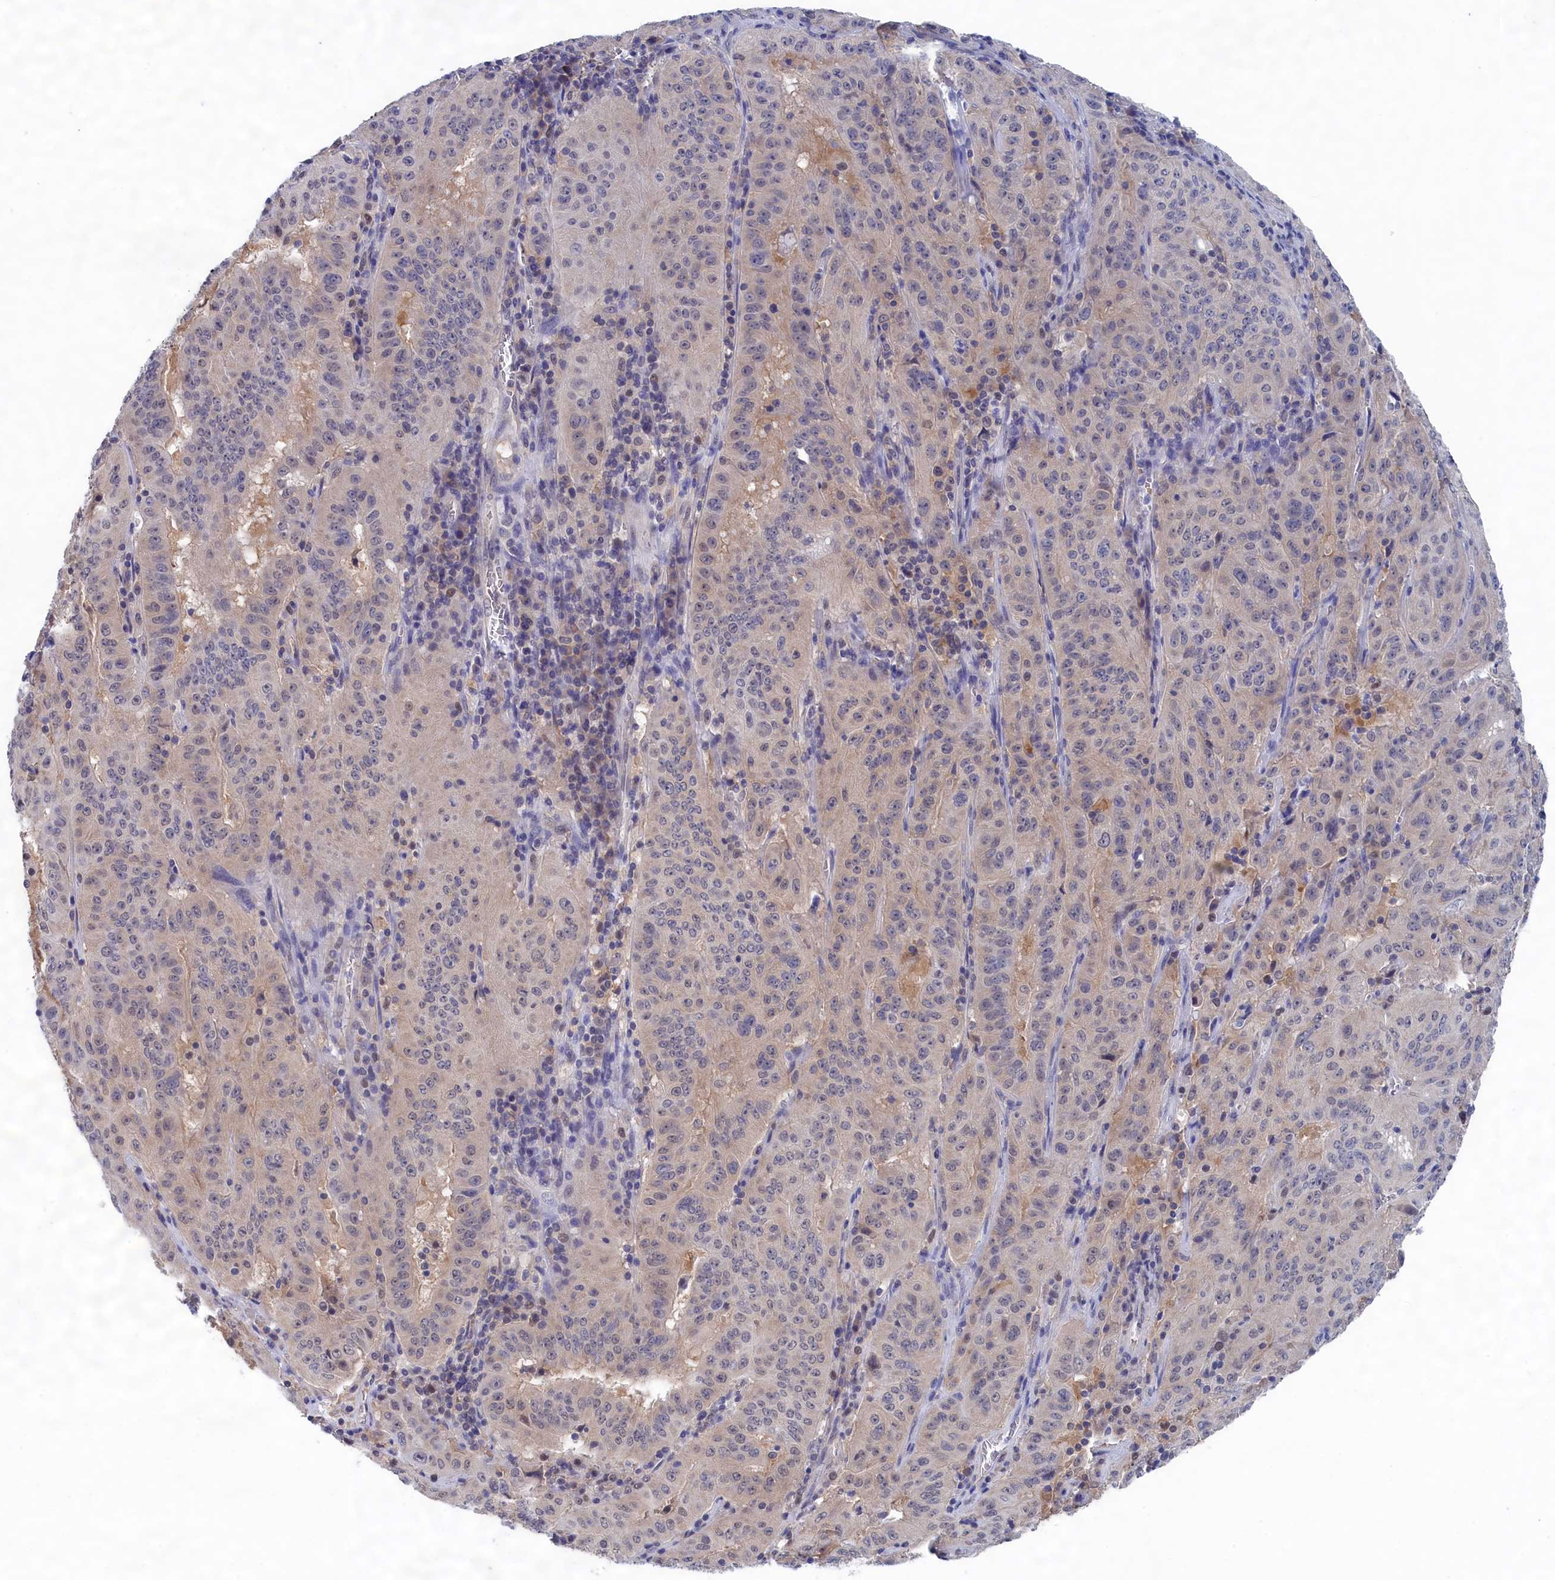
{"staining": {"intensity": "negative", "quantity": "none", "location": "none"}, "tissue": "pancreatic cancer", "cell_type": "Tumor cells", "image_type": "cancer", "snomed": [{"axis": "morphology", "description": "Adenocarcinoma, NOS"}, {"axis": "topography", "description": "Pancreas"}], "caption": "A high-resolution image shows IHC staining of pancreatic adenocarcinoma, which shows no significant staining in tumor cells.", "gene": "PGP", "patient": {"sex": "male", "age": 63}}